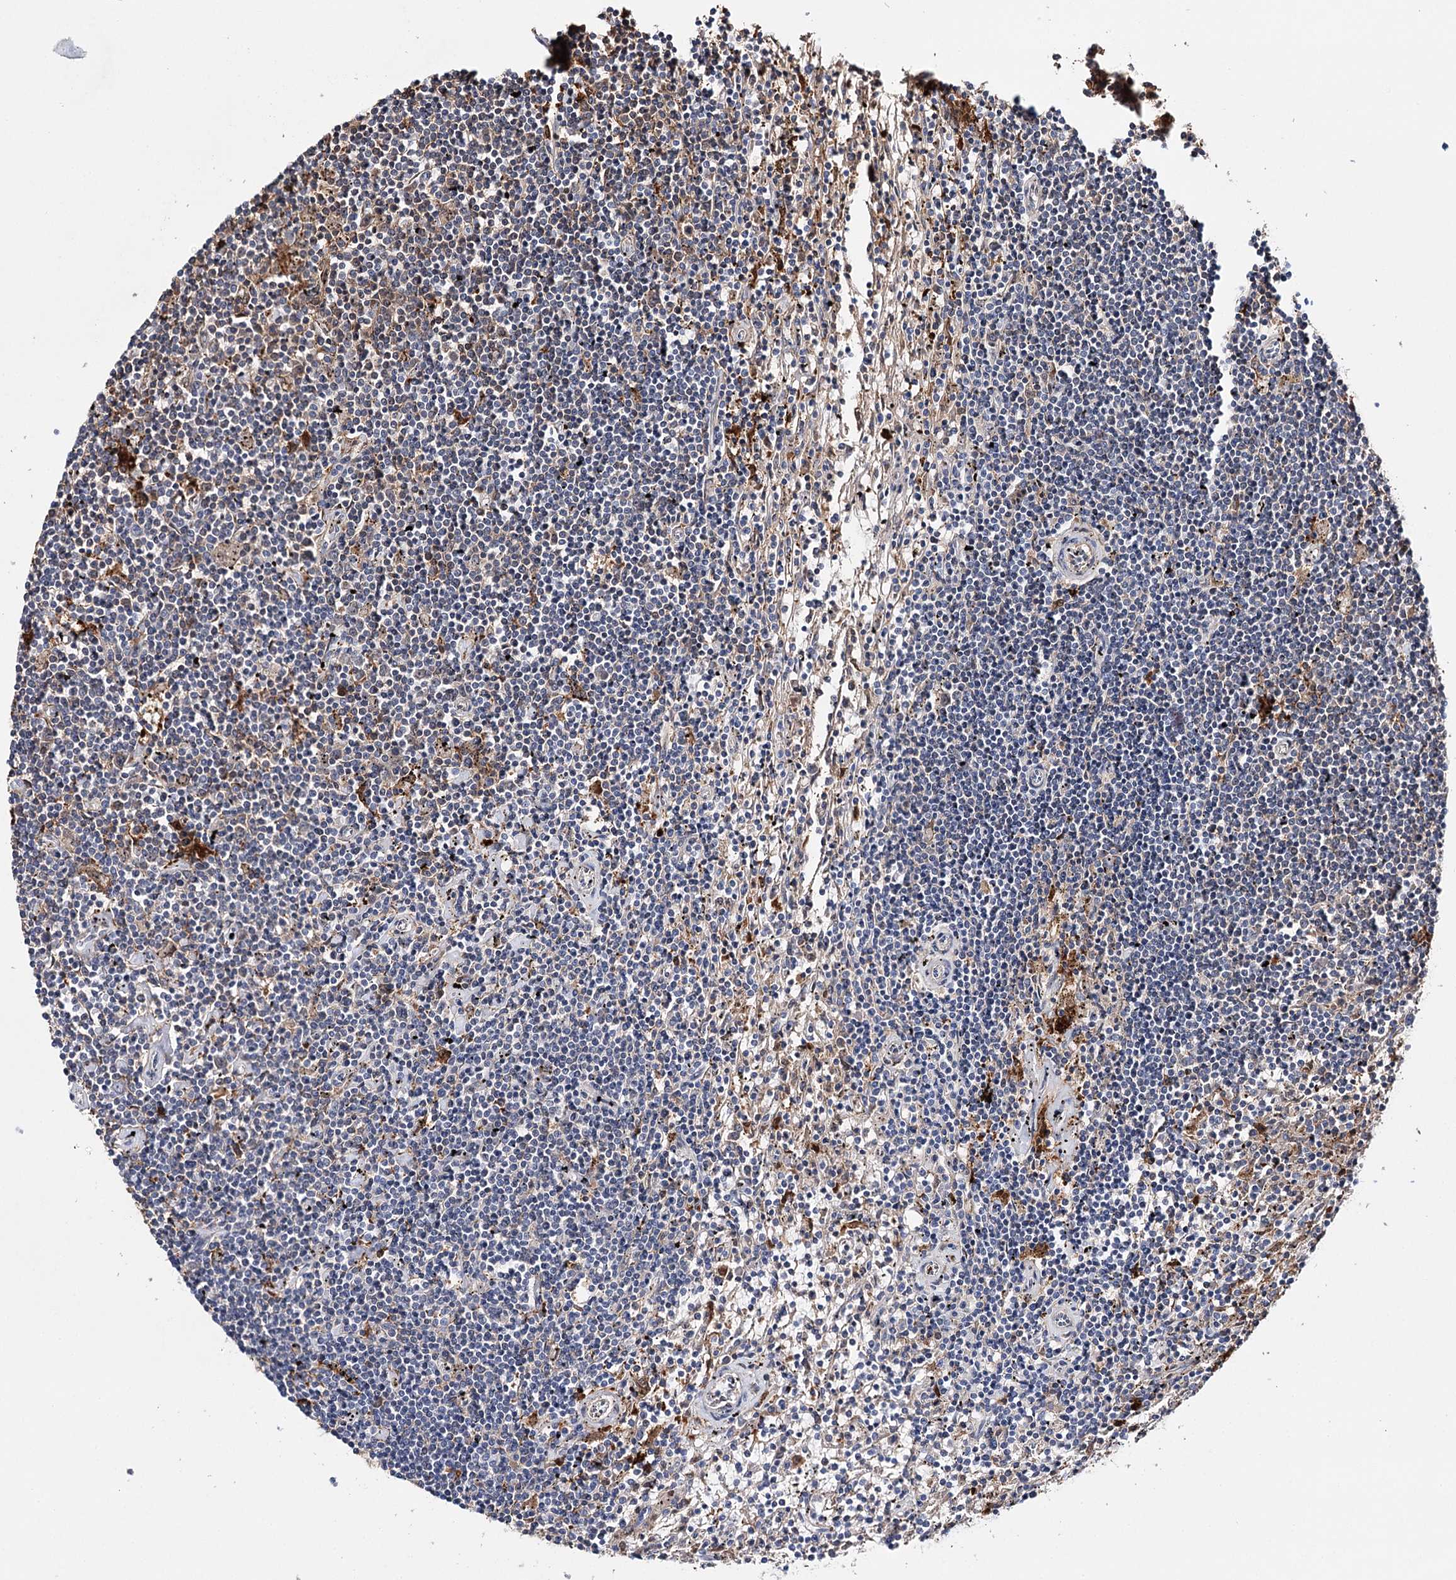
{"staining": {"intensity": "negative", "quantity": "none", "location": "none"}, "tissue": "lymphoma", "cell_type": "Tumor cells", "image_type": "cancer", "snomed": [{"axis": "morphology", "description": "Malignant lymphoma, non-Hodgkin's type, Low grade"}, {"axis": "topography", "description": "Spleen"}], "caption": "Lymphoma stained for a protein using immunohistochemistry shows no positivity tumor cells.", "gene": "CFAP46", "patient": {"sex": "male", "age": 76}}